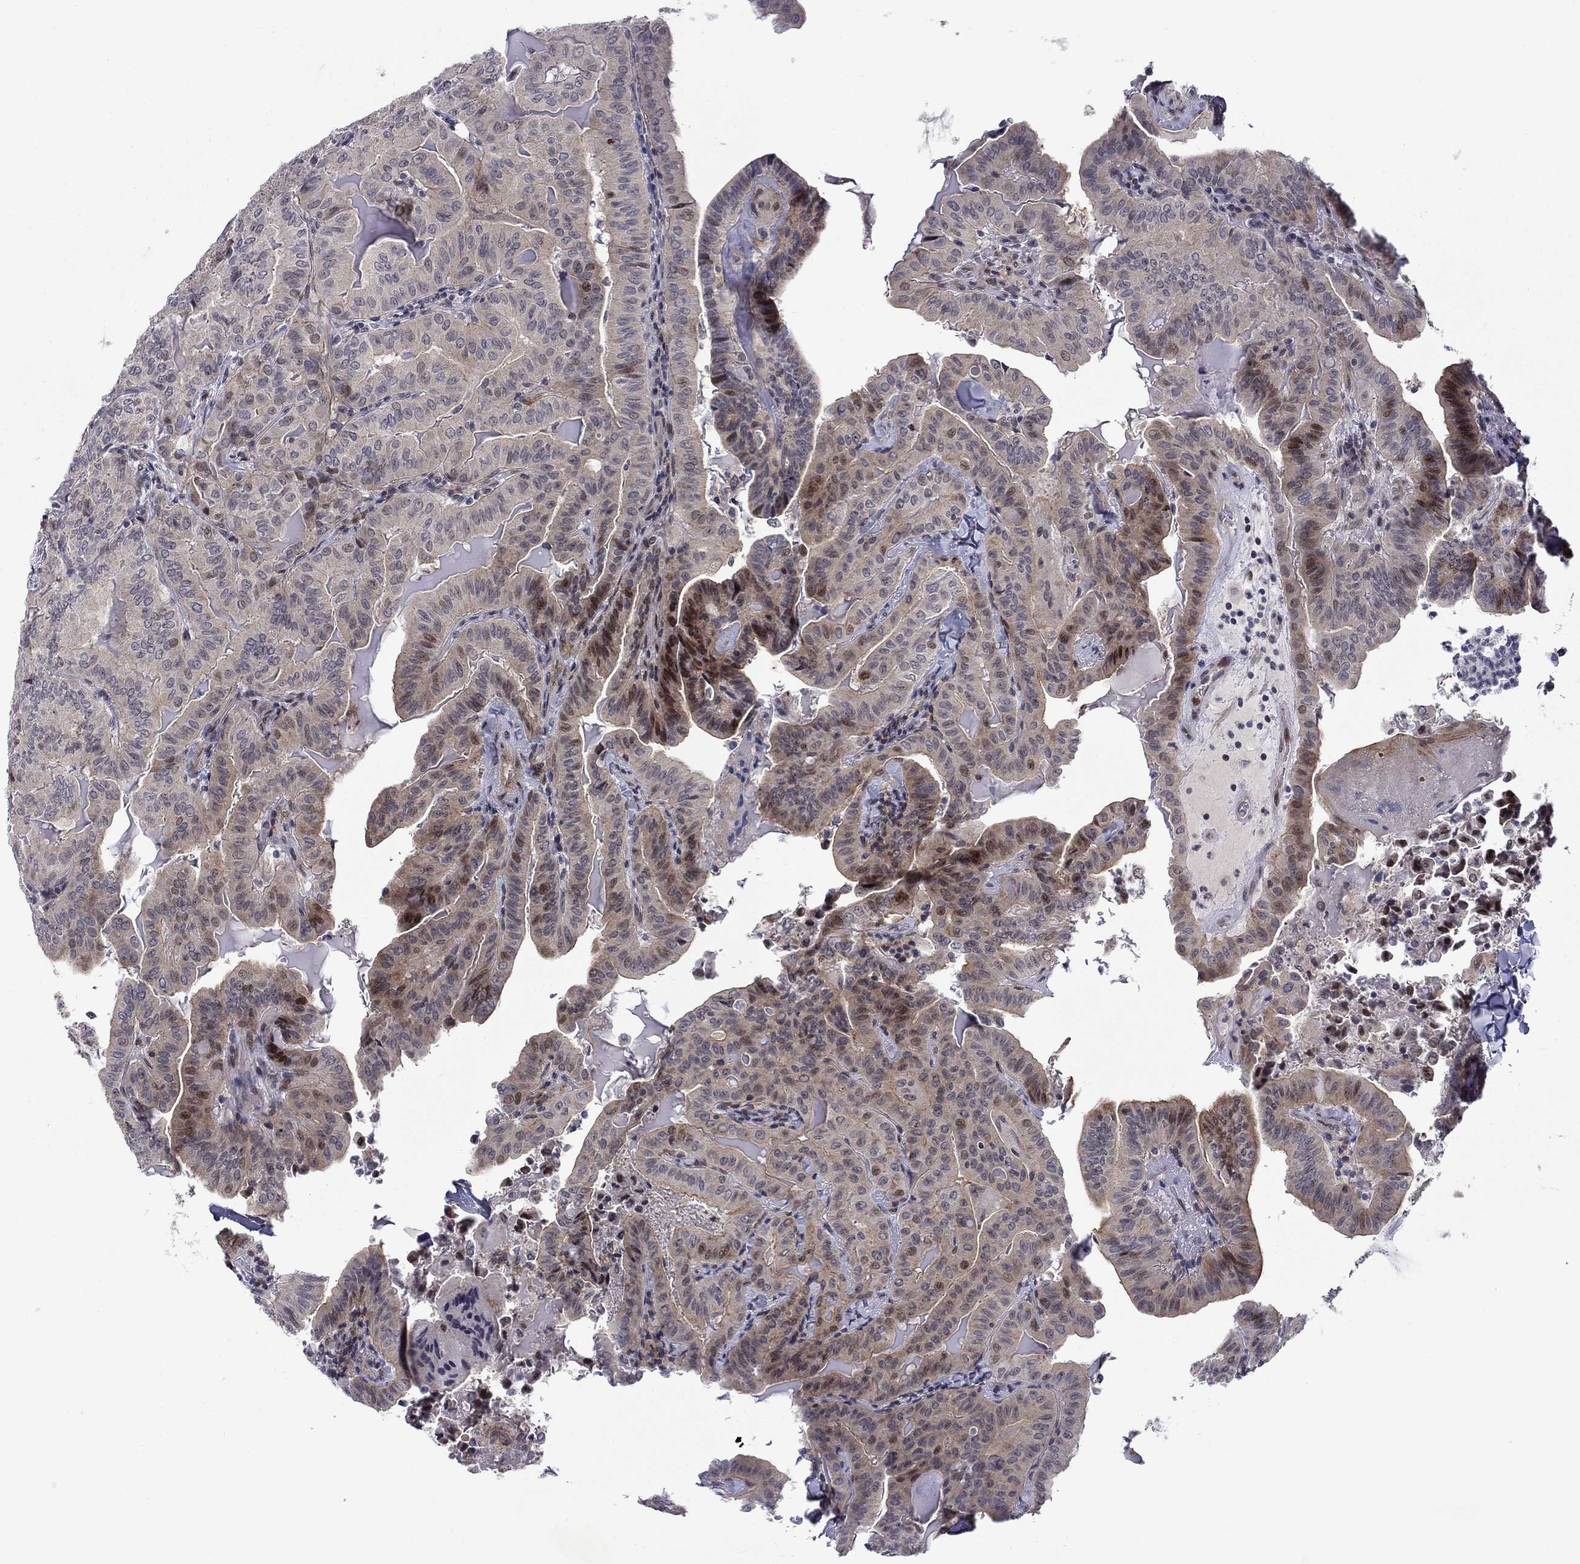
{"staining": {"intensity": "weak", "quantity": "<25%", "location": "cytoplasmic/membranous,nuclear"}, "tissue": "thyroid cancer", "cell_type": "Tumor cells", "image_type": "cancer", "snomed": [{"axis": "morphology", "description": "Papillary adenocarcinoma, NOS"}, {"axis": "topography", "description": "Thyroid gland"}], "caption": "Papillary adenocarcinoma (thyroid) was stained to show a protein in brown. There is no significant expression in tumor cells.", "gene": "B3GAT1", "patient": {"sex": "female", "age": 68}}